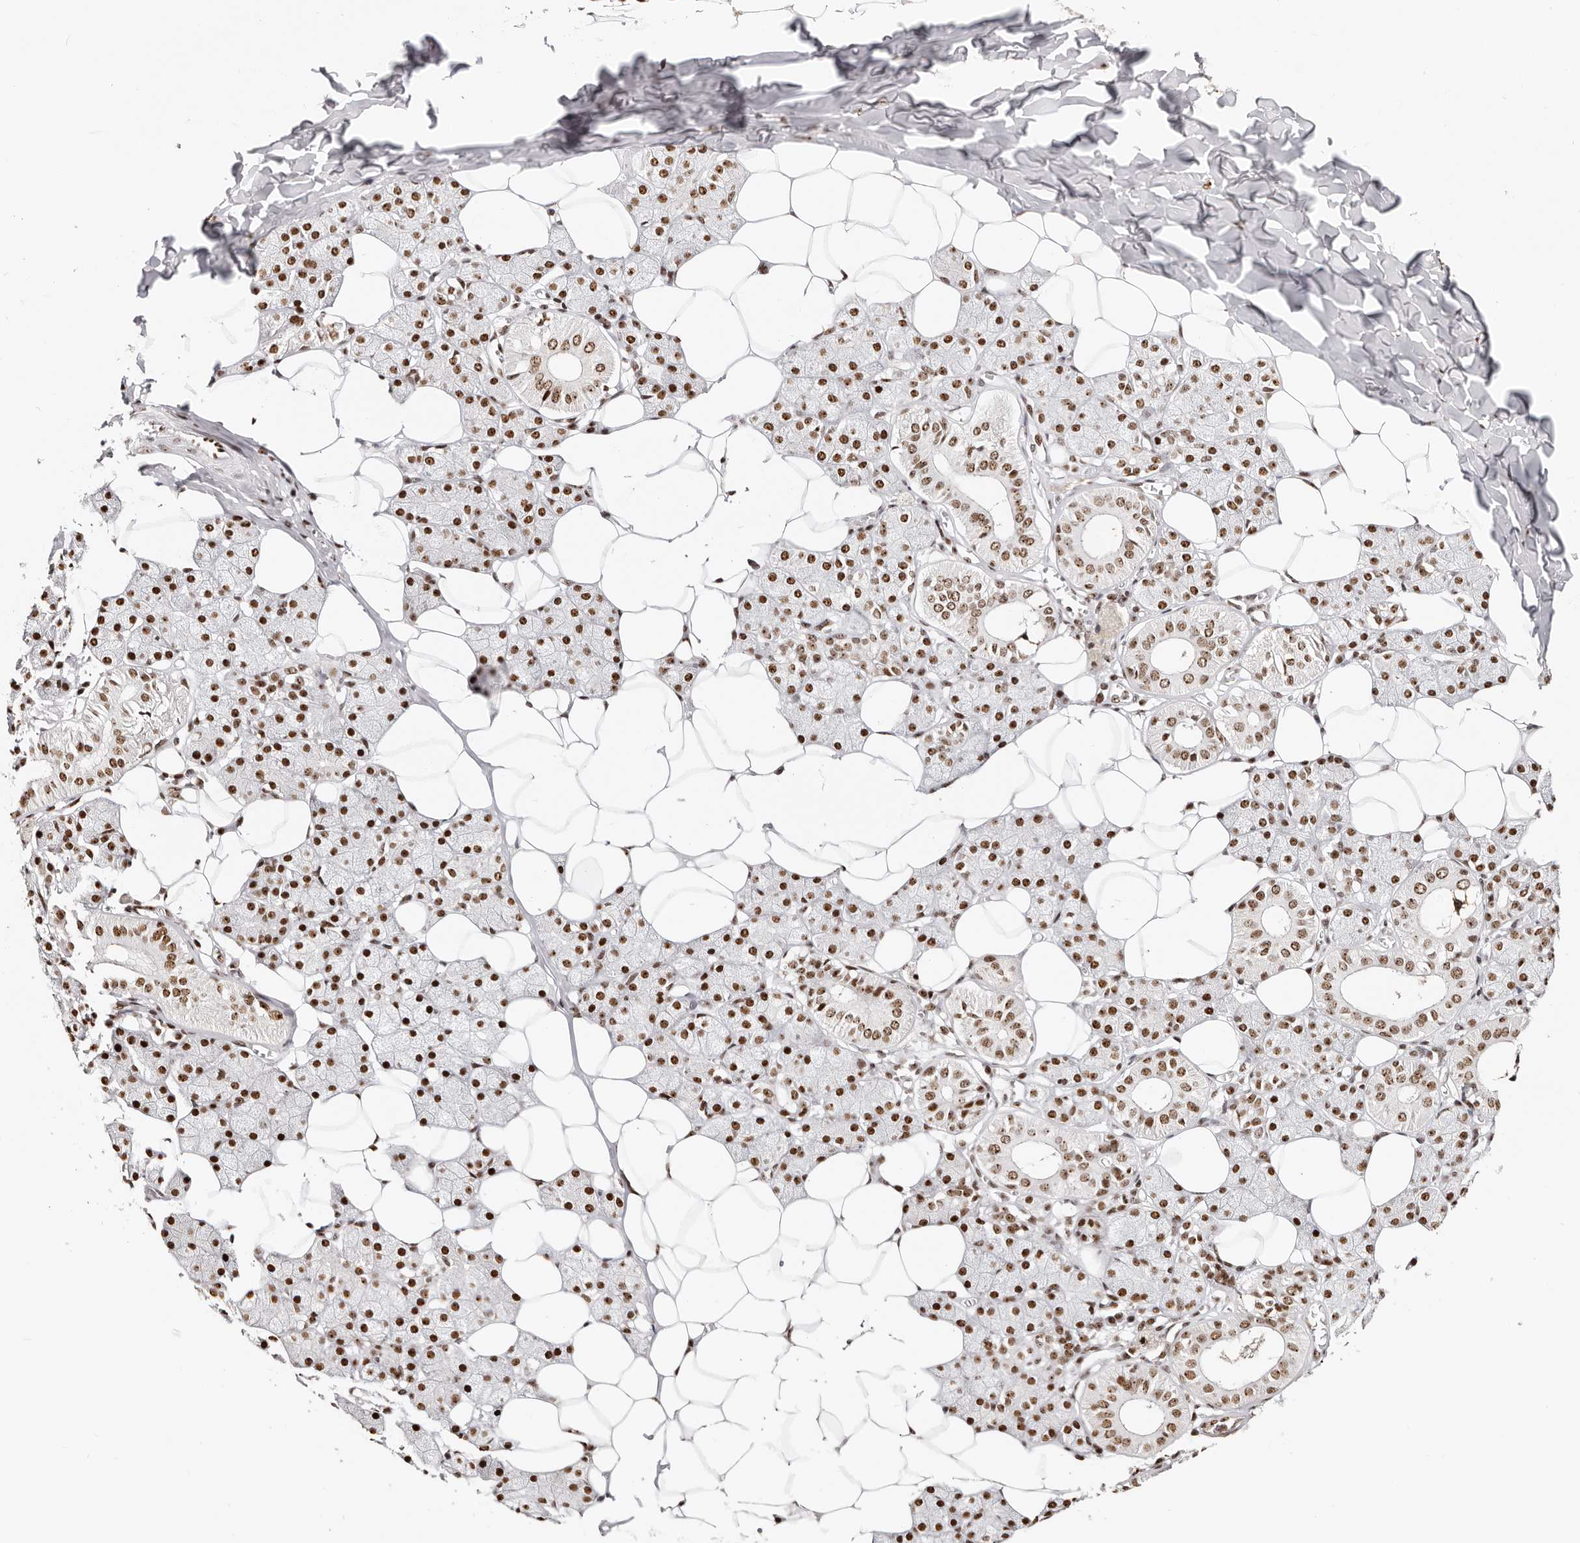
{"staining": {"intensity": "strong", "quantity": ">75%", "location": "nuclear"}, "tissue": "salivary gland", "cell_type": "Glandular cells", "image_type": "normal", "snomed": [{"axis": "morphology", "description": "Normal tissue, NOS"}, {"axis": "topography", "description": "Salivary gland"}], "caption": "Protein staining by immunohistochemistry (IHC) shows strong nuclear expression in about >75% of glandular cells in normal salivary gland.", "gene": "IQGAP3", "patient": {"sex": "female", "age": 33}}